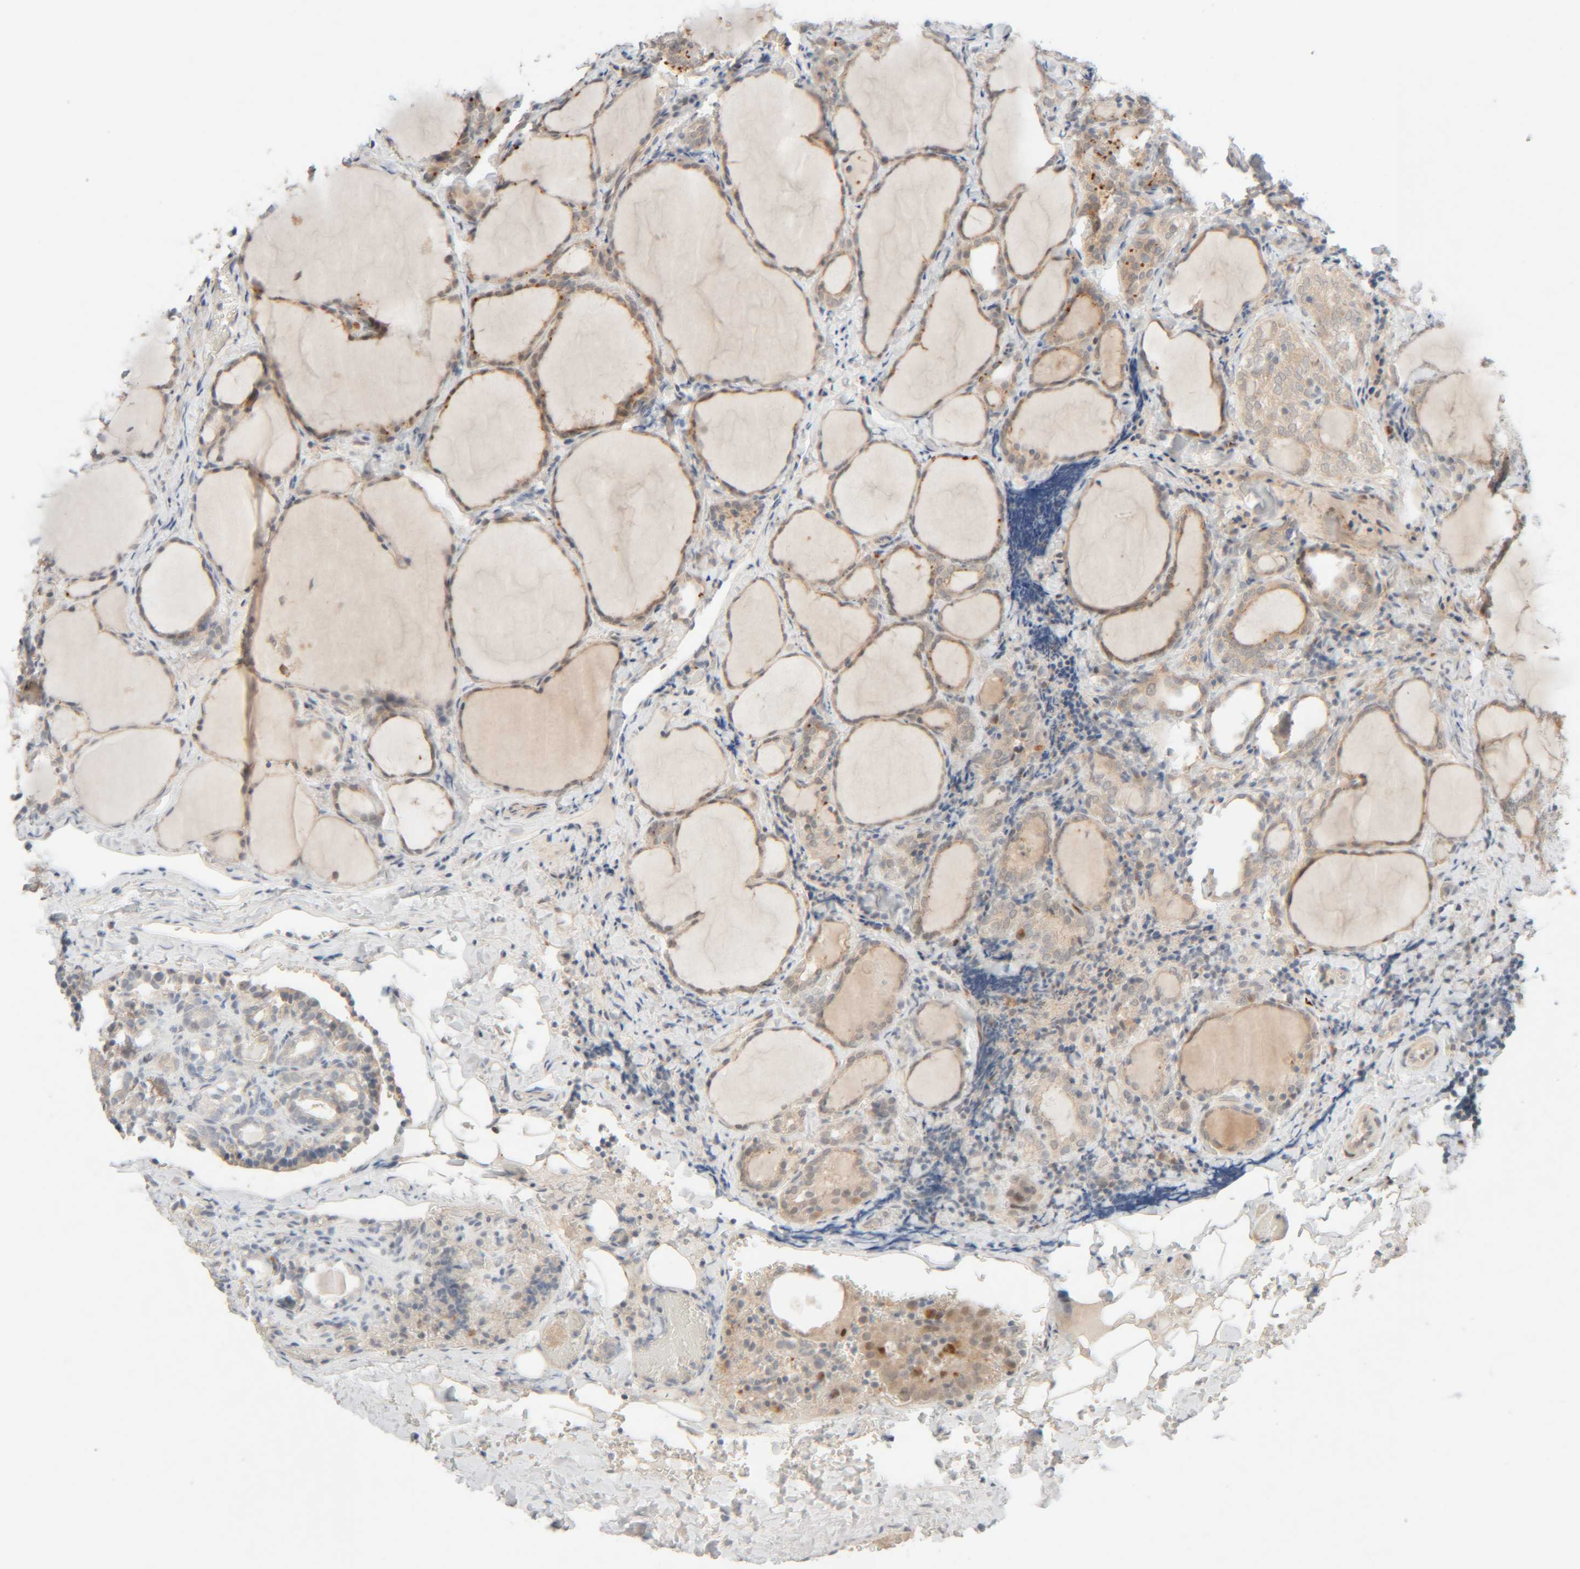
{"staining": {"intensity": "weak", "quantity": "25%-75%", "location": "cytoplasmic/membranous"}, "tissue": "thyroid cancer", "cell_type": "Tumor cells", "image_type": "cancer", "snomed": [{"axis": "morphology", "description": "Normal tissue, NOS"}, {"axis": "morphology", "description": "Papillary adenocarcinoma, NOS"}, {"axis": "topography", "description": "Thyroid gland"}], "caption": "Thyroid cancer (papillary adenocarcinoma) was stained to show a protein in brown. There is low levels of weak cytoplasmic/membranous staining in about 25%-75% of tumor cells. Immunohistochemistry (ihc) stains the protein of interest in brown and the nuclei are stained blue.", "gene": "CHKA", "patient": {"sex": "female", "age": 30}}